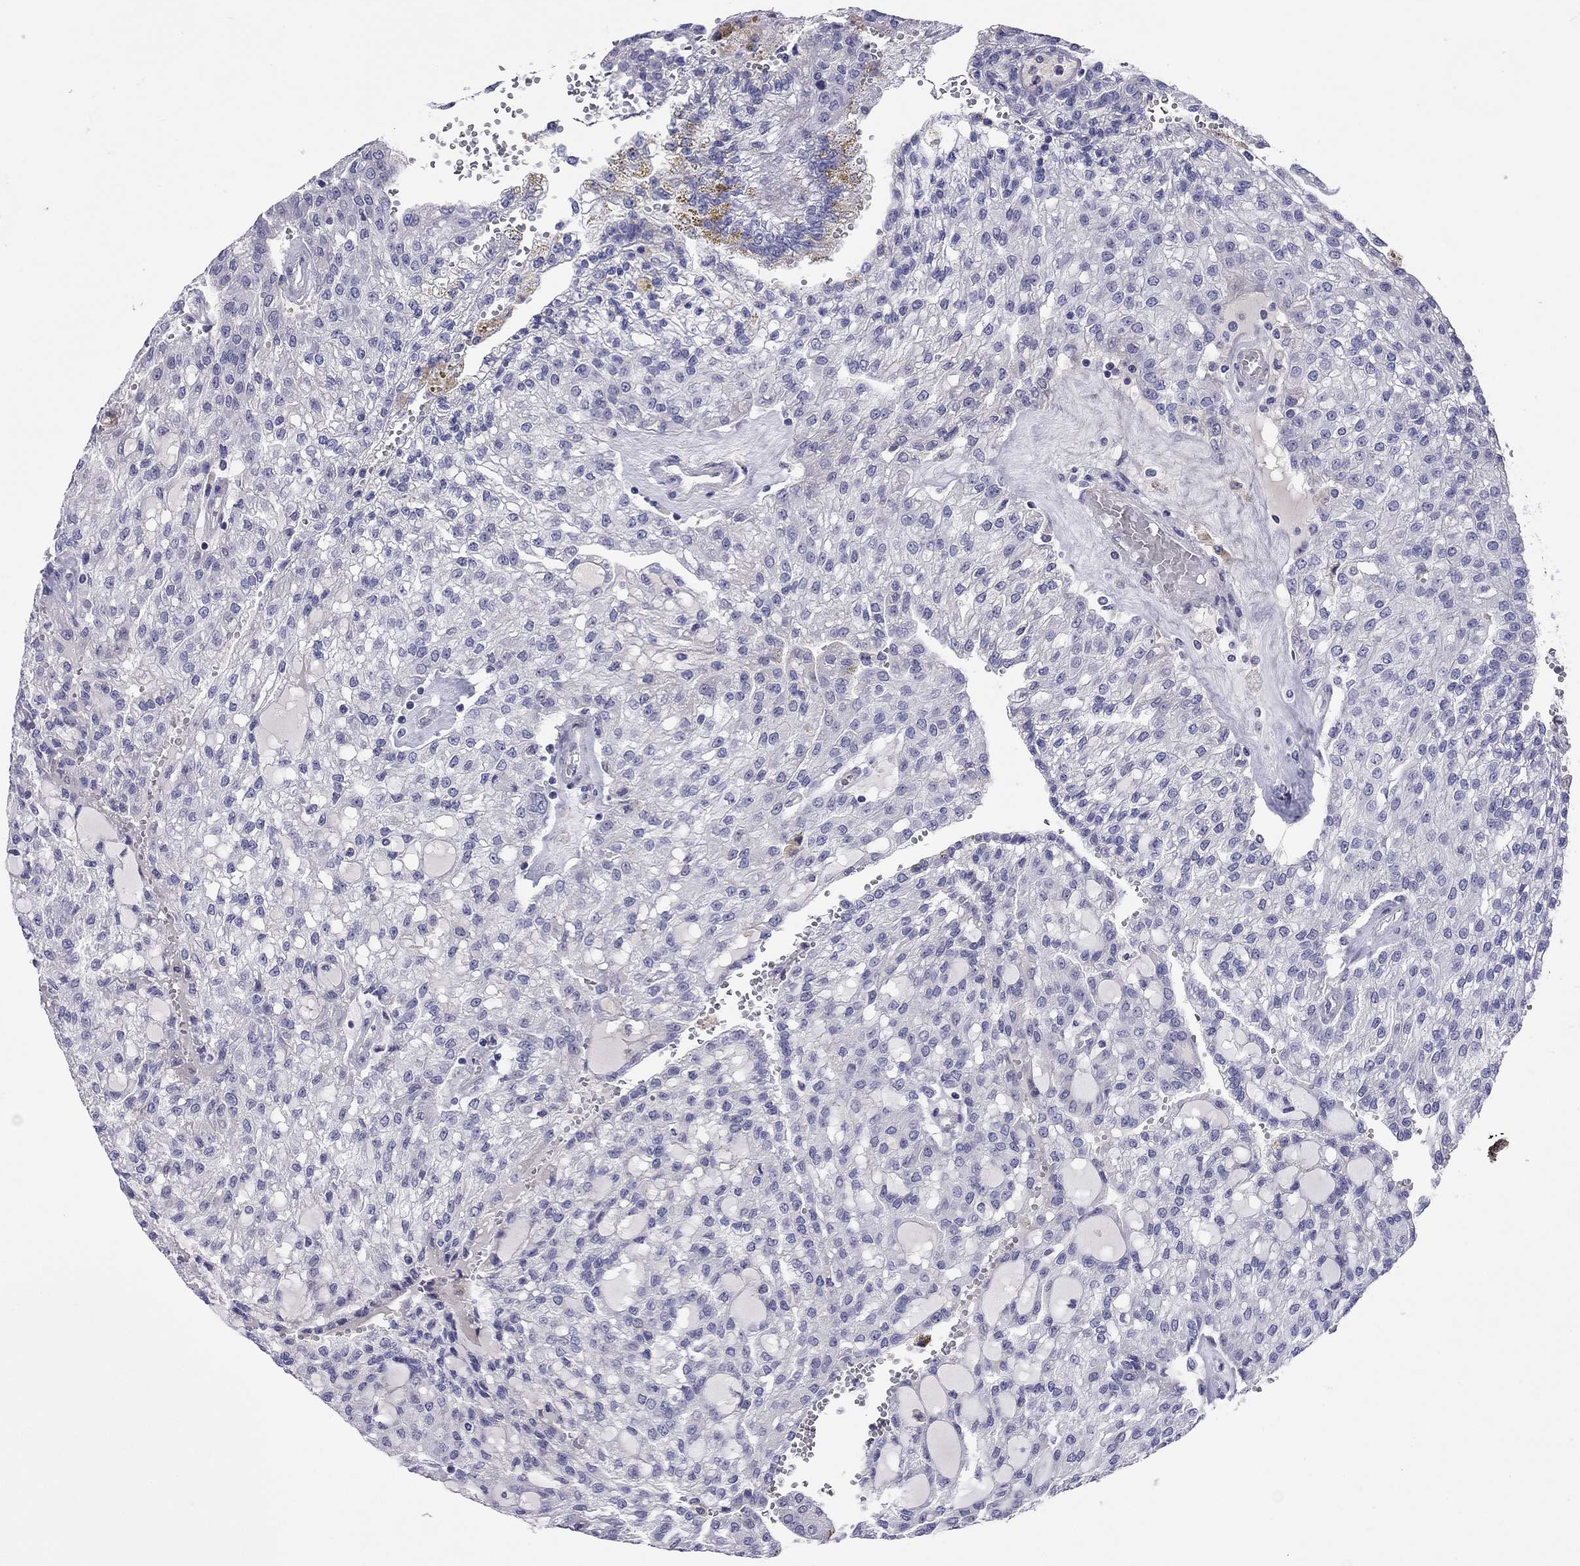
{"staining": {"intensity": "negative", "quantity": "none", "location": "none"}, "tissue": "renal cancer", "cell_type": "Tumor cells", "image_type": "cancer", "snomed": [{"axis": "morphology", "description": "Adenocarcinoma, NOS"}, {"axis": "topography", "description": "Kidney"}], "caption": "Immunohistochemistry (IHC) micrograph of neoplastic tissue: renal adenocarcinoma stained with DAB displays no significant protein staining in tumor cells.", "gene": "CMYA5", "patient": {"sex": "male", "age": 63}}